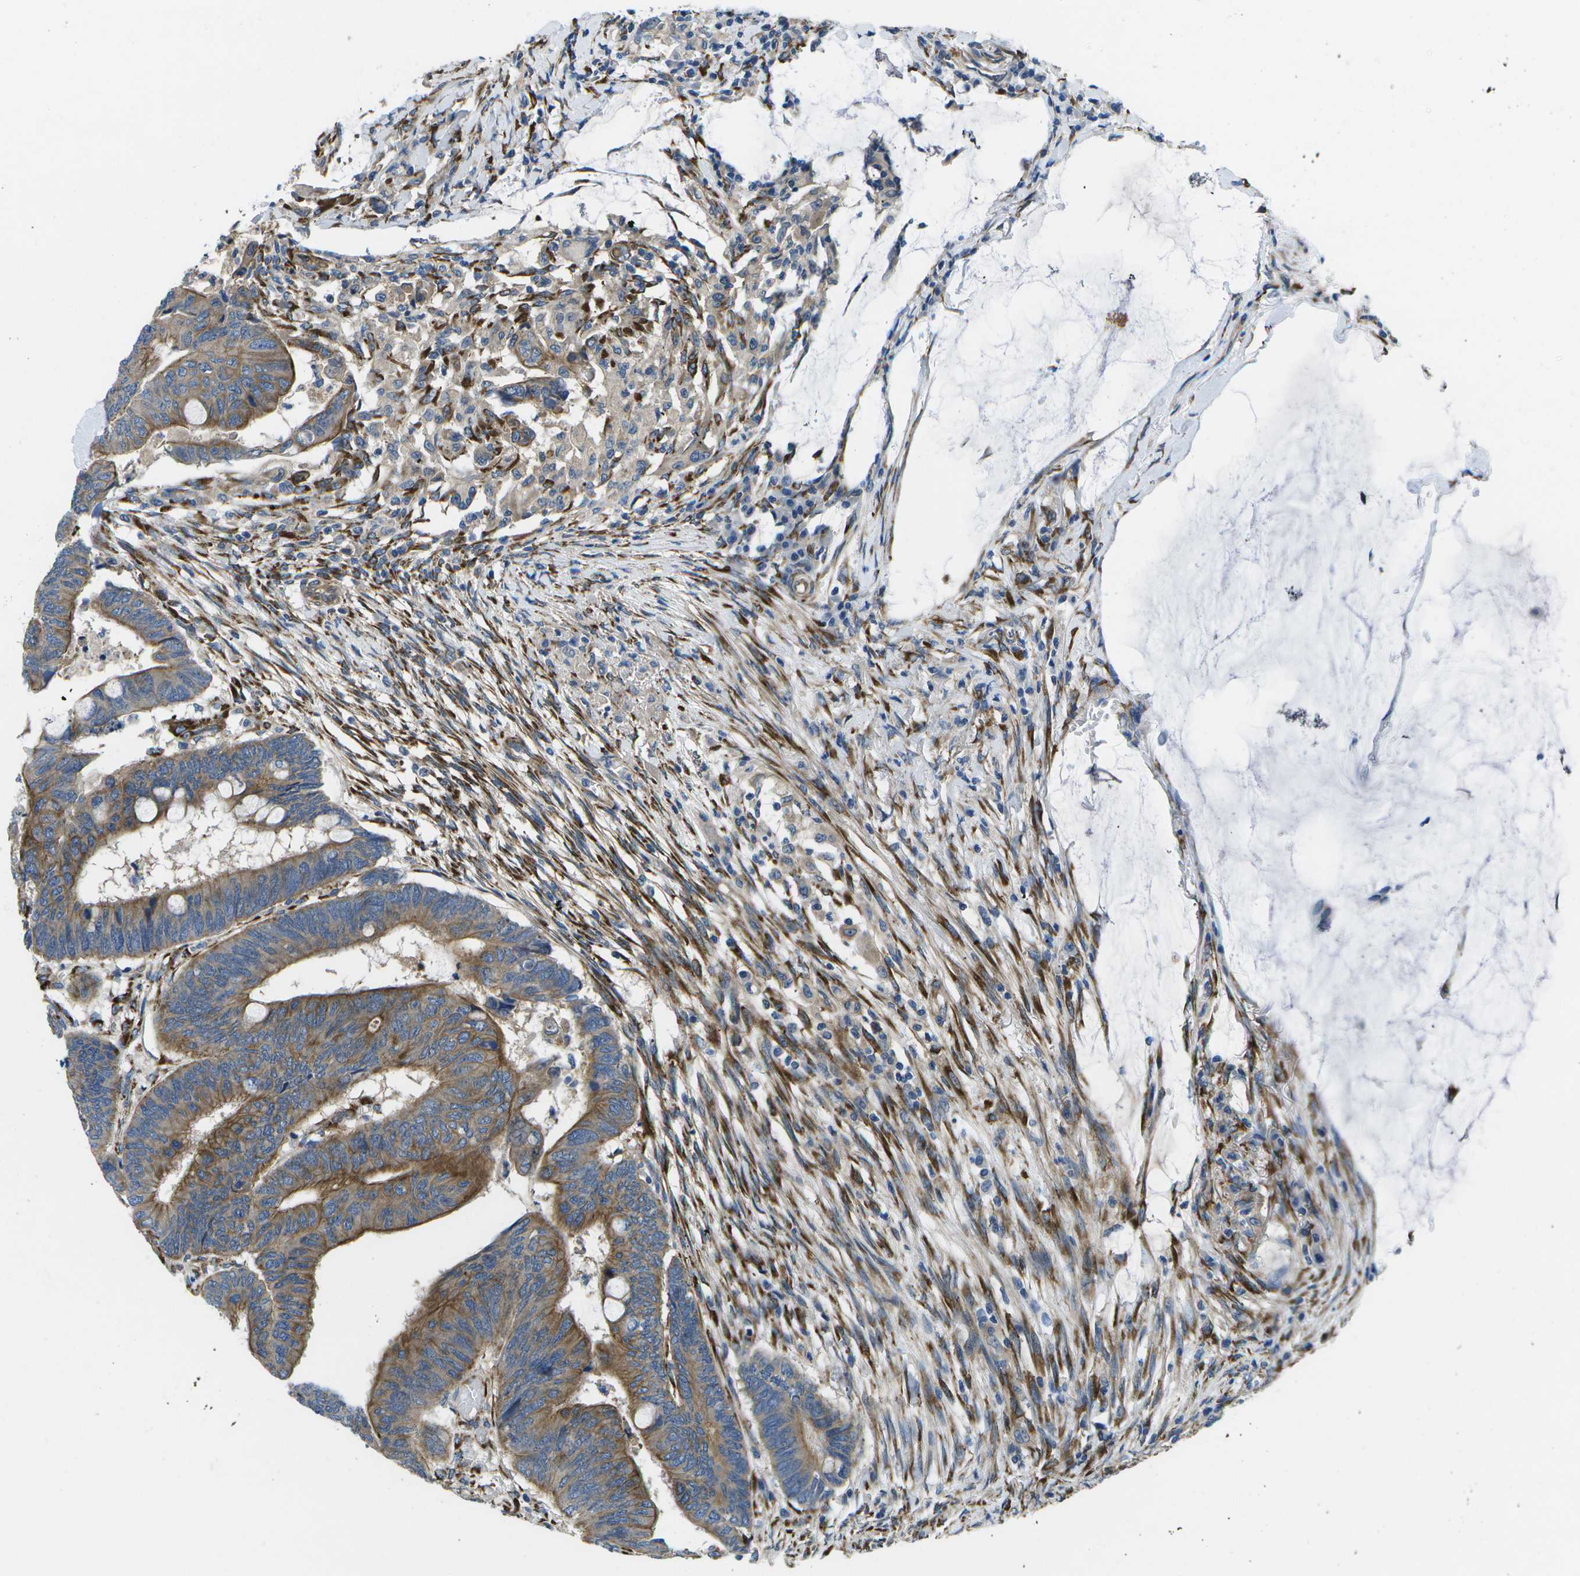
{"staining": {"intensity": "moderate", "quantity": "25%-75%", "location": "cytoplasmic/membranous"}, "tissue": "colorectal cancer", "cell_type": "Tumor cells", "image_type": "cancer", "snomed": [{"axis": "morphology", "description": "Normal tissue, NOS"}, {"axis": "morphology", "description": "Adenocarcinoma, NOS"}, {"axis": "topography", "description": "Rectum"}], "caption": "Immunohistochemical staining of colorectal adenocarcinoma demonstrates medium levels of moderate cytoplasmic/membranous positivity in about 25%-75% of tumor cells.", "gene": "P3H1", "patient": {"sex": "male", "age": 92}}